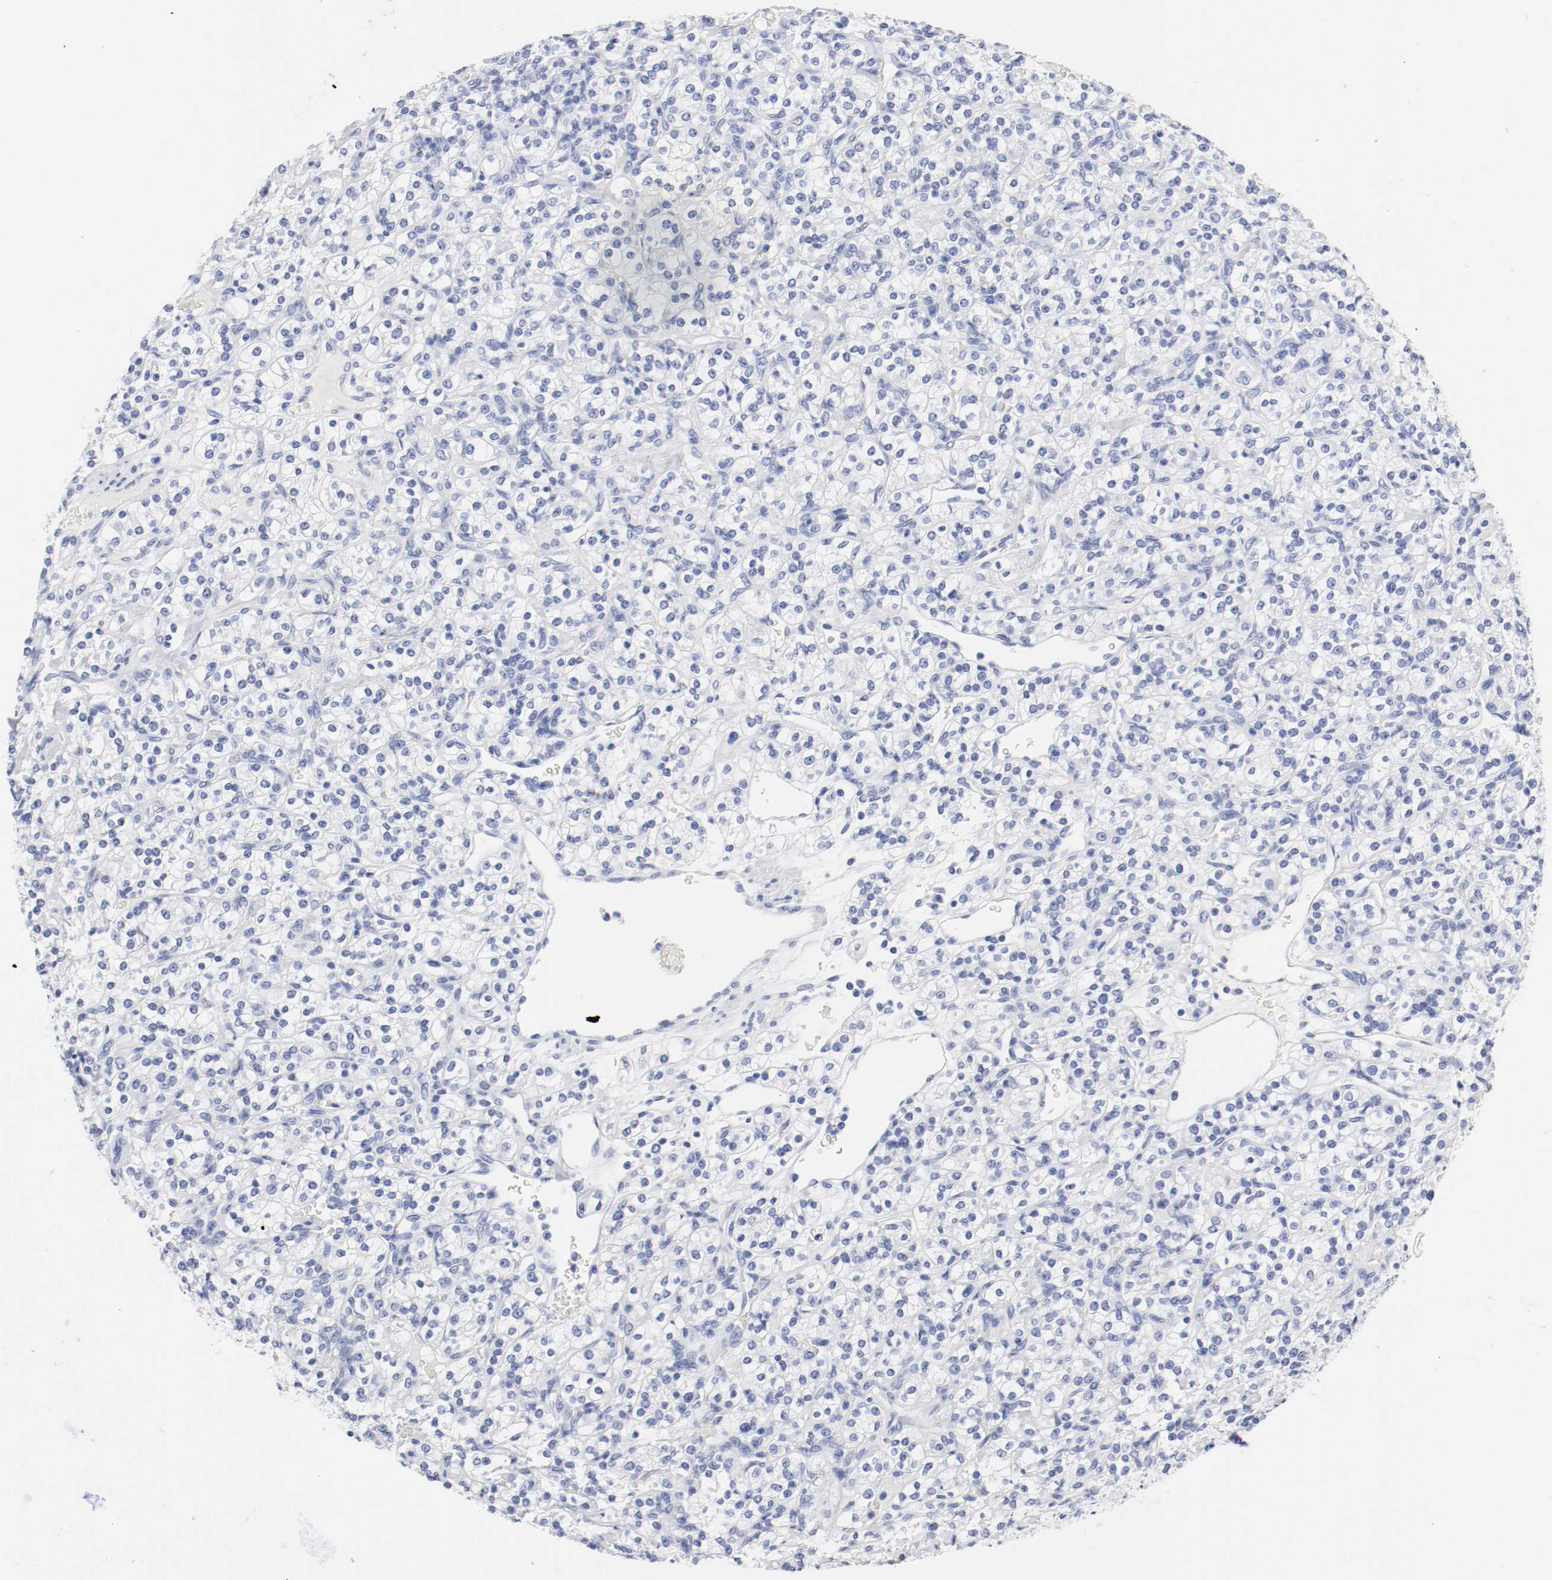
{"staining": {"intensity": "negative", "quantity": "none", "location": "none"}, "tissue": "renal cancer", "cell_type": "Tumor cells", "image_type": "cancer", "snomed": [{"axis": "morphology", "description": "Adenocarcinoma, NOS"}, {"axis": "topography", "description": "Kidney"}], "caption": "The IHC histopathology image has no significant positivity in tumor cells of renal cancer tissue.", "gene": "GAD1", "patient": {"sex": "male", "age": 77}}